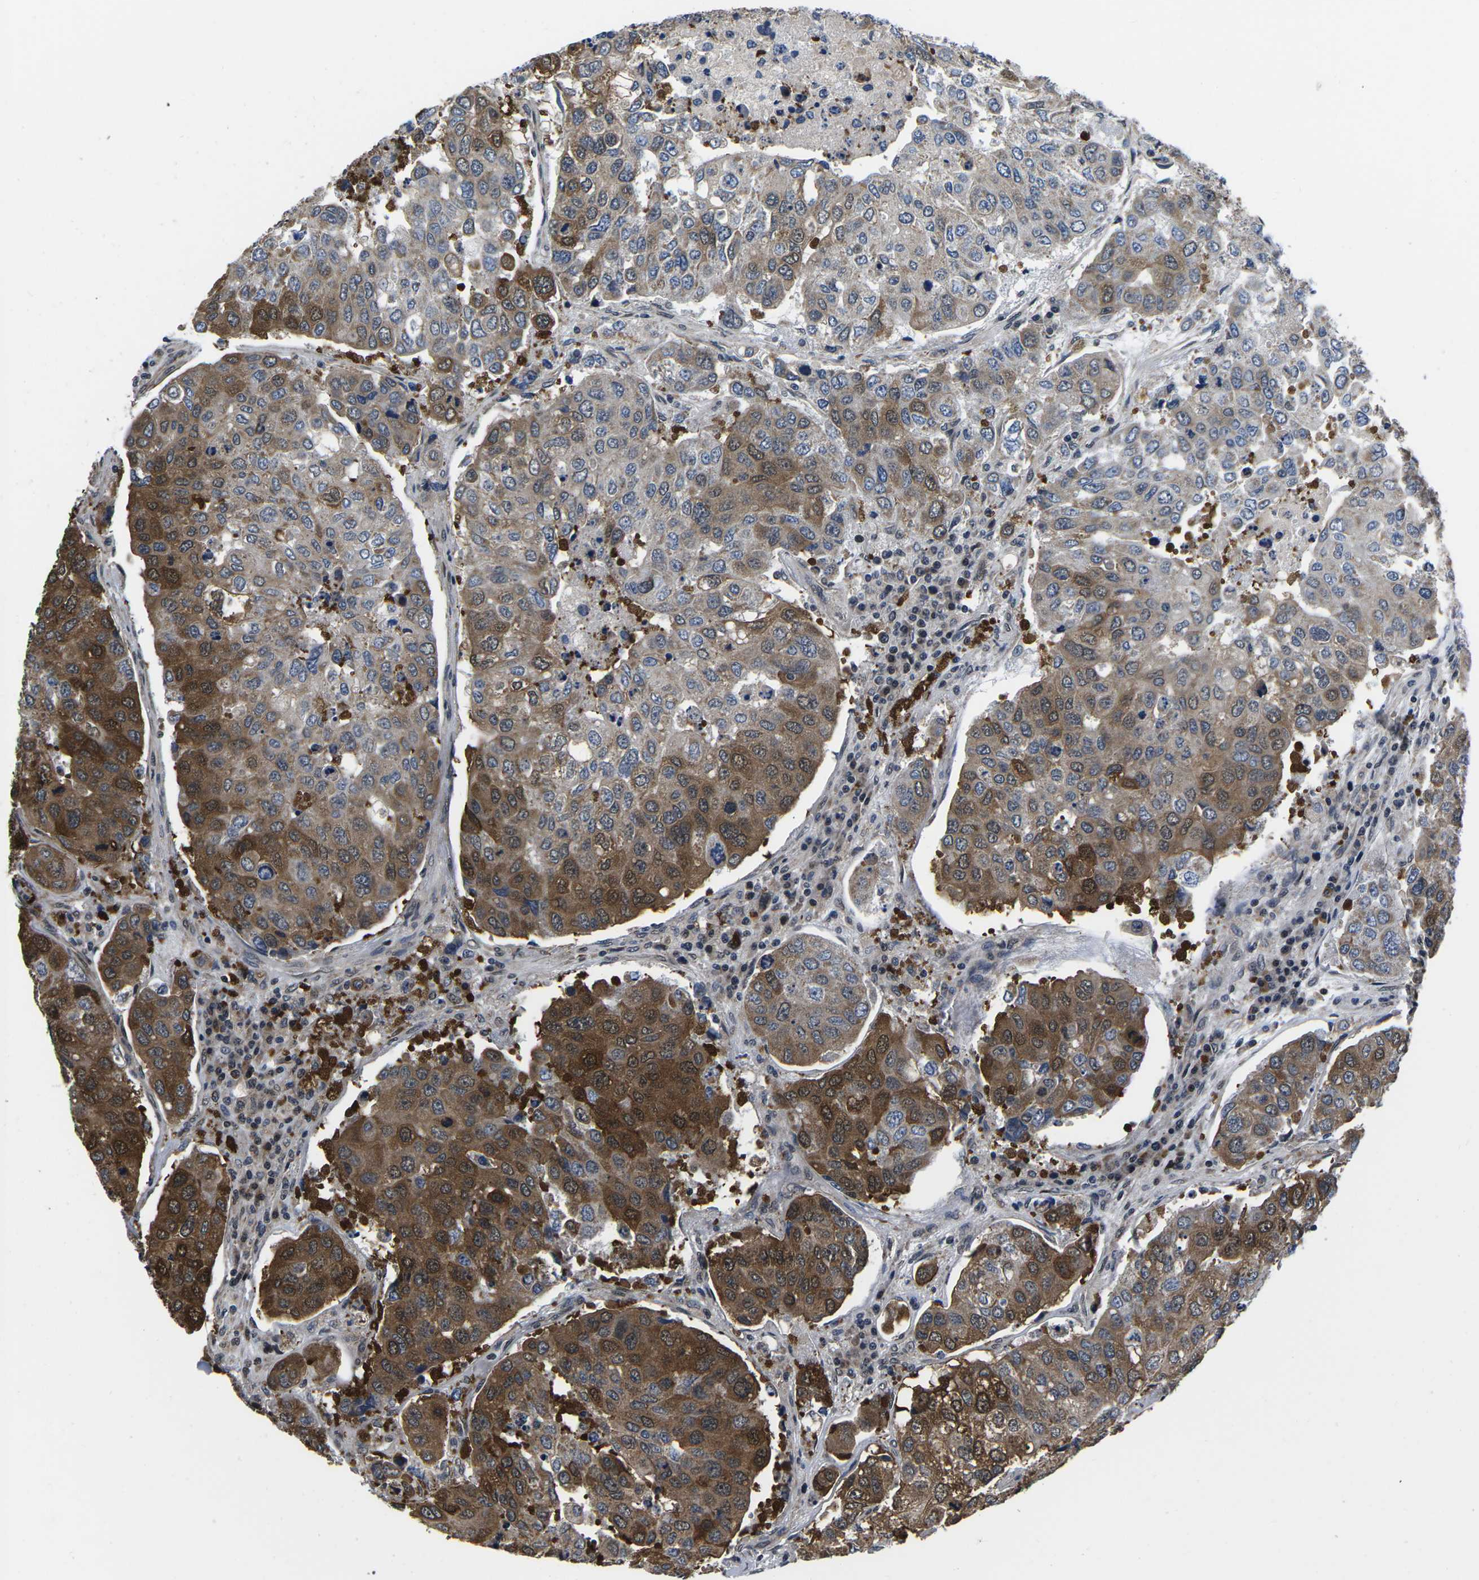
{"staining": {"intensity": "moderate", "quantity": "25%-75%", "location": "cytoplasmic/membranous,nuclear"}, "tissue": "urothelial cancer", "cell_type": "Tumor cells", "image_type": "cancer", "snomed": [{"axis": "morphology", "description": "Urothelial carcinoma, High grade"}, {"axis": "topography", "description": "Lymph node"}, {"axis": "topography", "description": "Urinary bladder"}], "caption": "High-power microscopy captured an immunohistochemistry (IHC) image of urothelial cancer, revealing moderate cytoplasmic/membranous and nuclear staining in approximately 25%-75% of tumor cells. (DAB (3,3'-diaminobenzidine) IHC with brightfield microscopy, high magnification).", "gene": "CCNE1", "patient": {"sex": "male", "age": 51}}